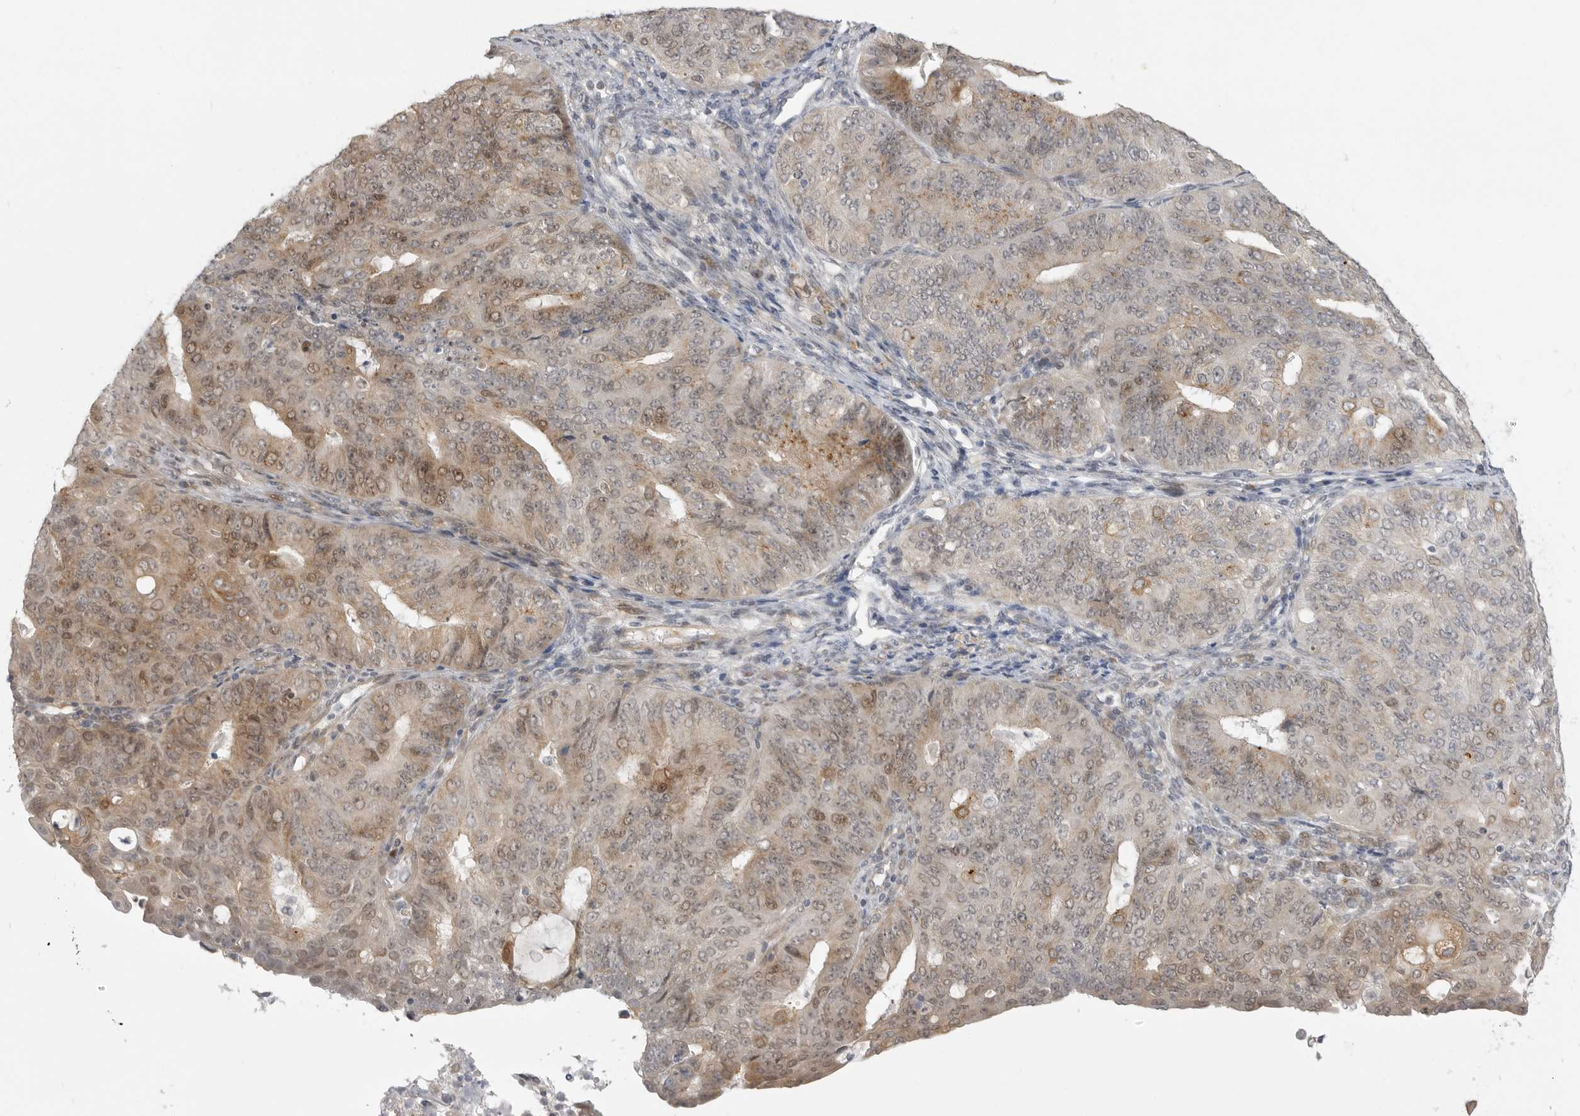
{"staining": {"intensity": "moderate", "quantity": "25%-75%", "location": "cytoplasmic/membranous,nuclear"}, "tissue": "endometrial cancer", "cell_type": "Tumor cells", "image_type": "cancer", "snomed": [{"axis": "morphology", "description": "Adenocarcinoma, NOS"}, {"axis": "topography", "description": "Endometrium"}], "caption": "Tumor cells exhibit medium levels of moderate cytoplasmic/membranous and nuclear positivity in about 25%-75% of cells in endometrial cancer.", "gene": "GGT6", "patient": {"sex": "female", "age": 32}}